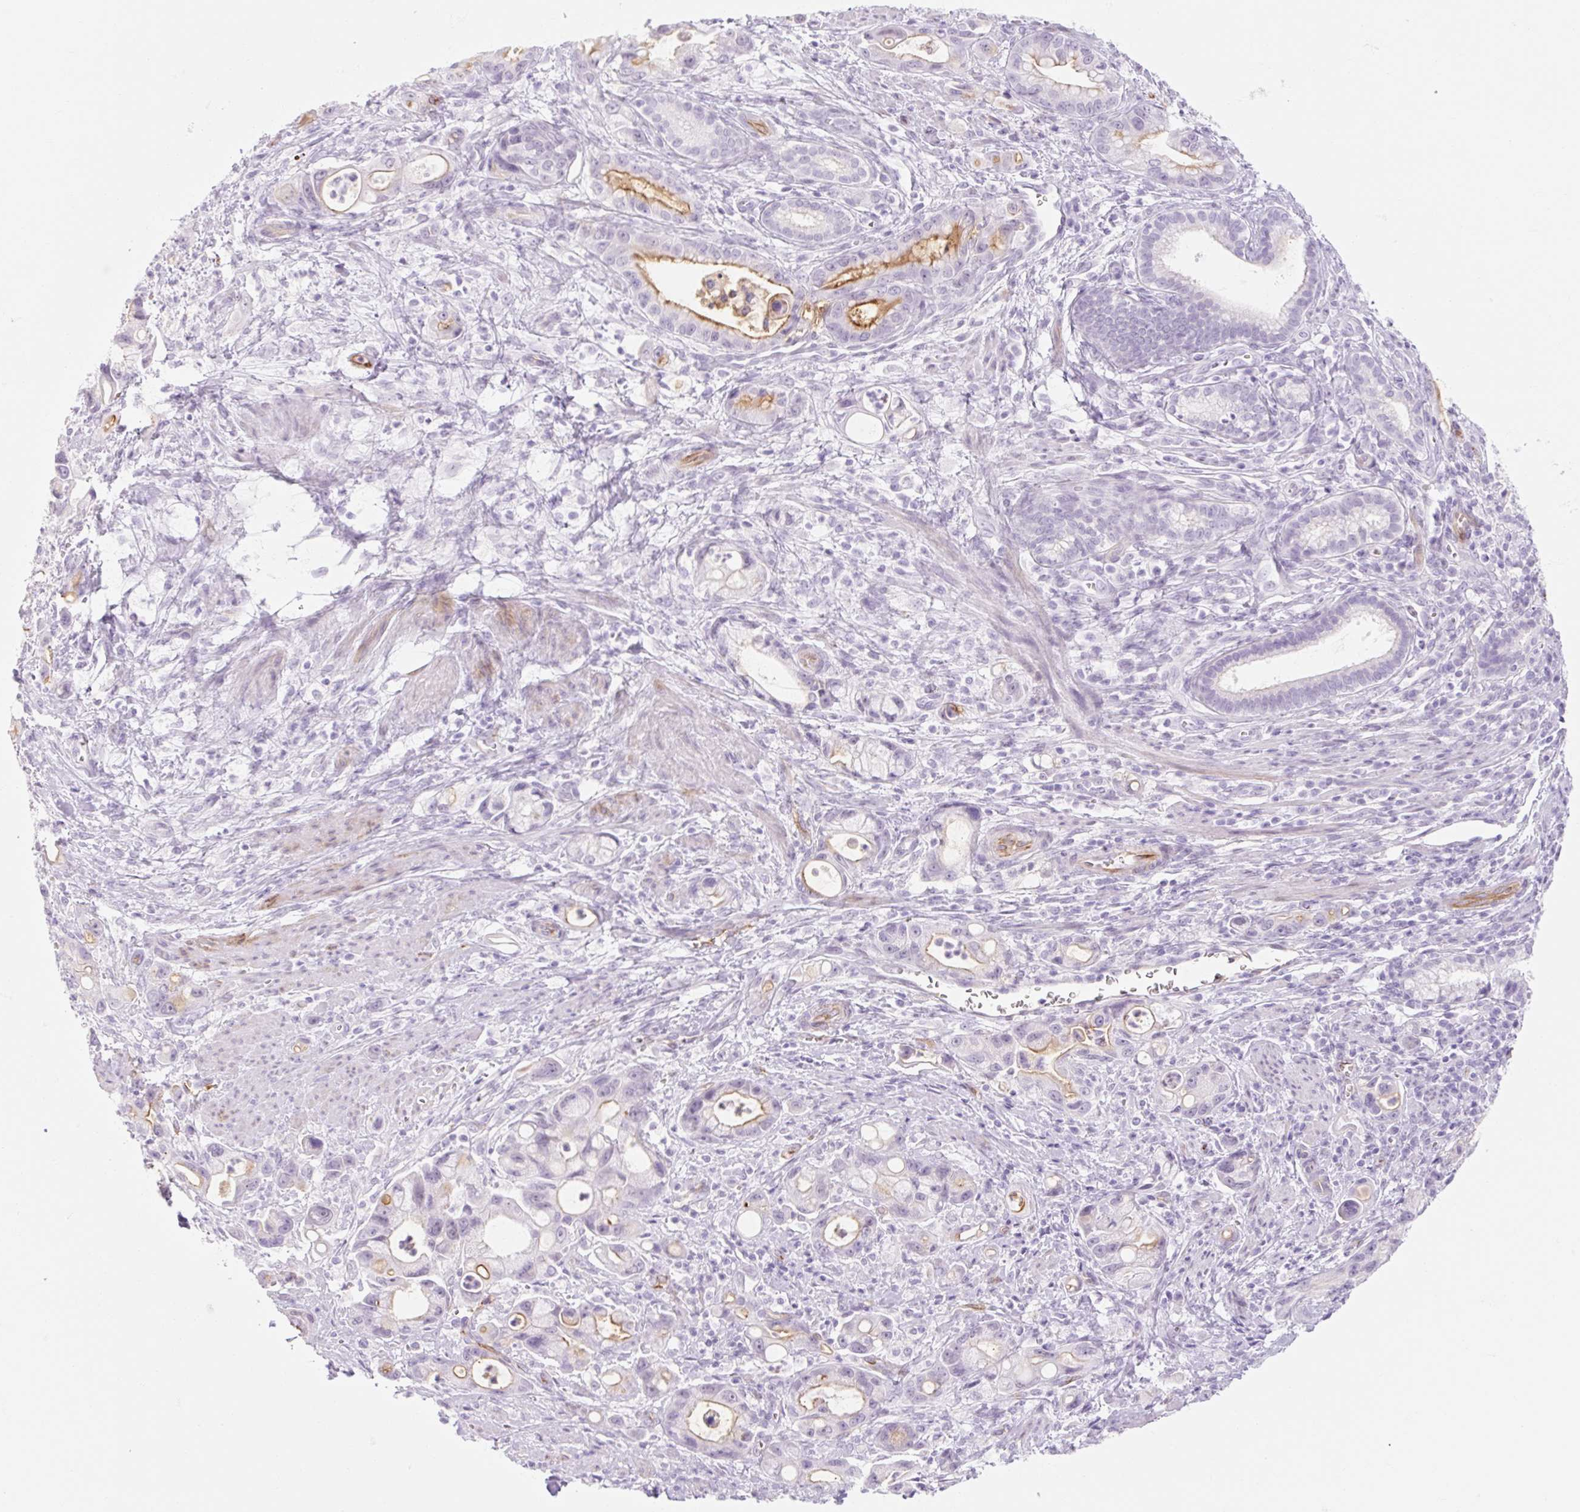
{"staining": {"intensity": "moderate", "quantity": "<25%", "location": "cytoplasmic/membranous"}, "tissue": "pancreatic cancer", "cell_type": "Tumor cells", "image_type": "cancer", "snomed": [{"axis": "morphology", "description": "Adenocarcinoma, NOS"}, {"axis": "topography", "description": "Pancreas"}], "caption": "Adenocarcinoma (pancreatic) stained with DAB immunohistochemistry displays low levels of moderate cytoplasmic/membranous positivity in approximately <25% of tumor cells. Immunohistochemistry stains the protein of interest in brown and the nuclei are stained blue.", "gene": "TAF1L", "patient": {"sex": "male", "age": 68}}